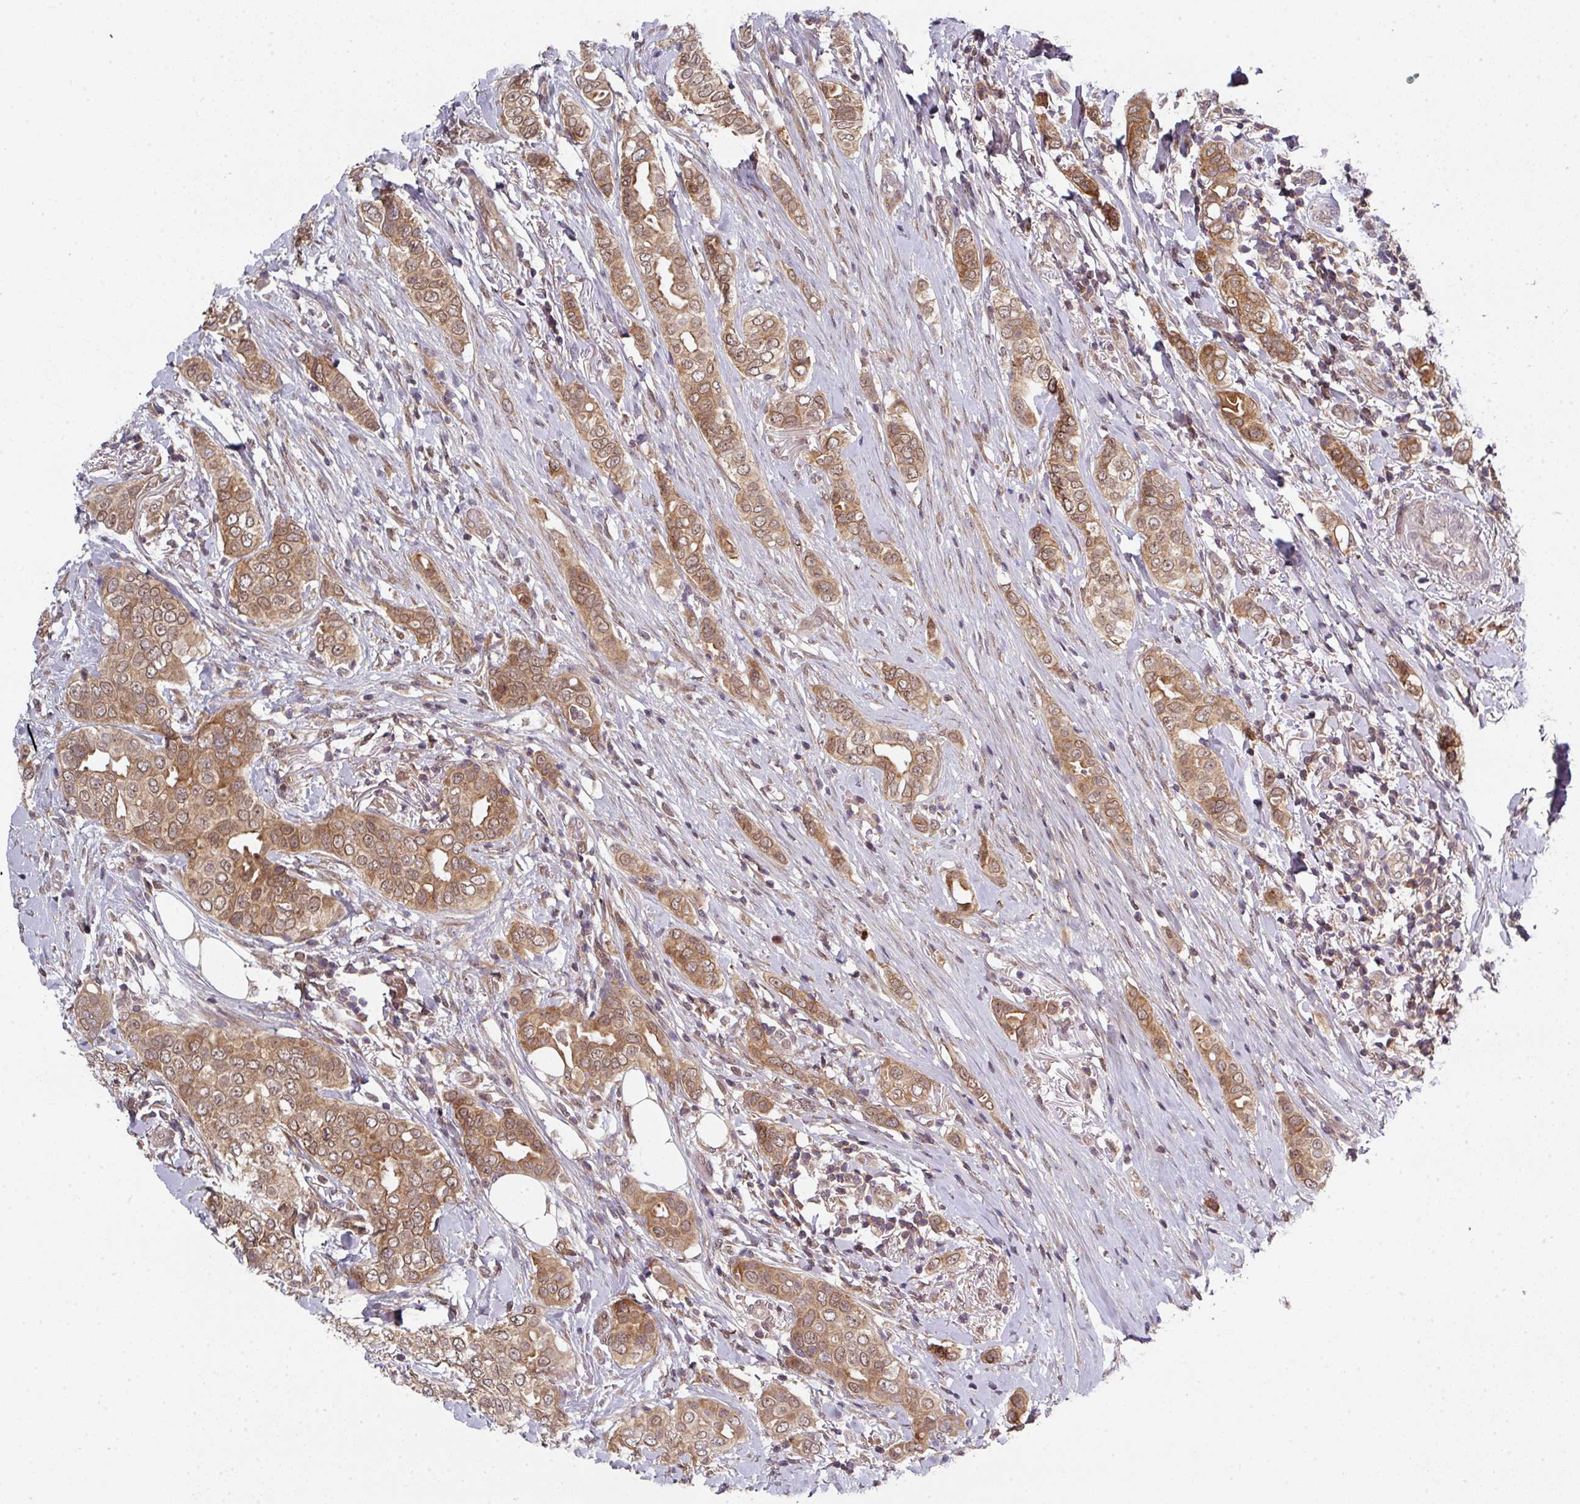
{"staining": {"intensity": "moderate", "quantity": ">75%", "location": "cytoplasmic/membranous,nuclear"}, "tissue": "breast cancer", "cell_type": "Tumor cells", "image_type": "cancer", "snomed": [{"axis": "morphology", "description": "Lobular carcinoma"}, {"axis": "topography", "description": "Breast"}], "caption": "The image exhibits a brown stain indicating the presence of a protein in the cytoplasmic/membranous and nuclear of tumor cells in breast cancer (lobular carcinoma).", "gene": "CAMLG", "patient": {"sex": "female", "age": 51}}